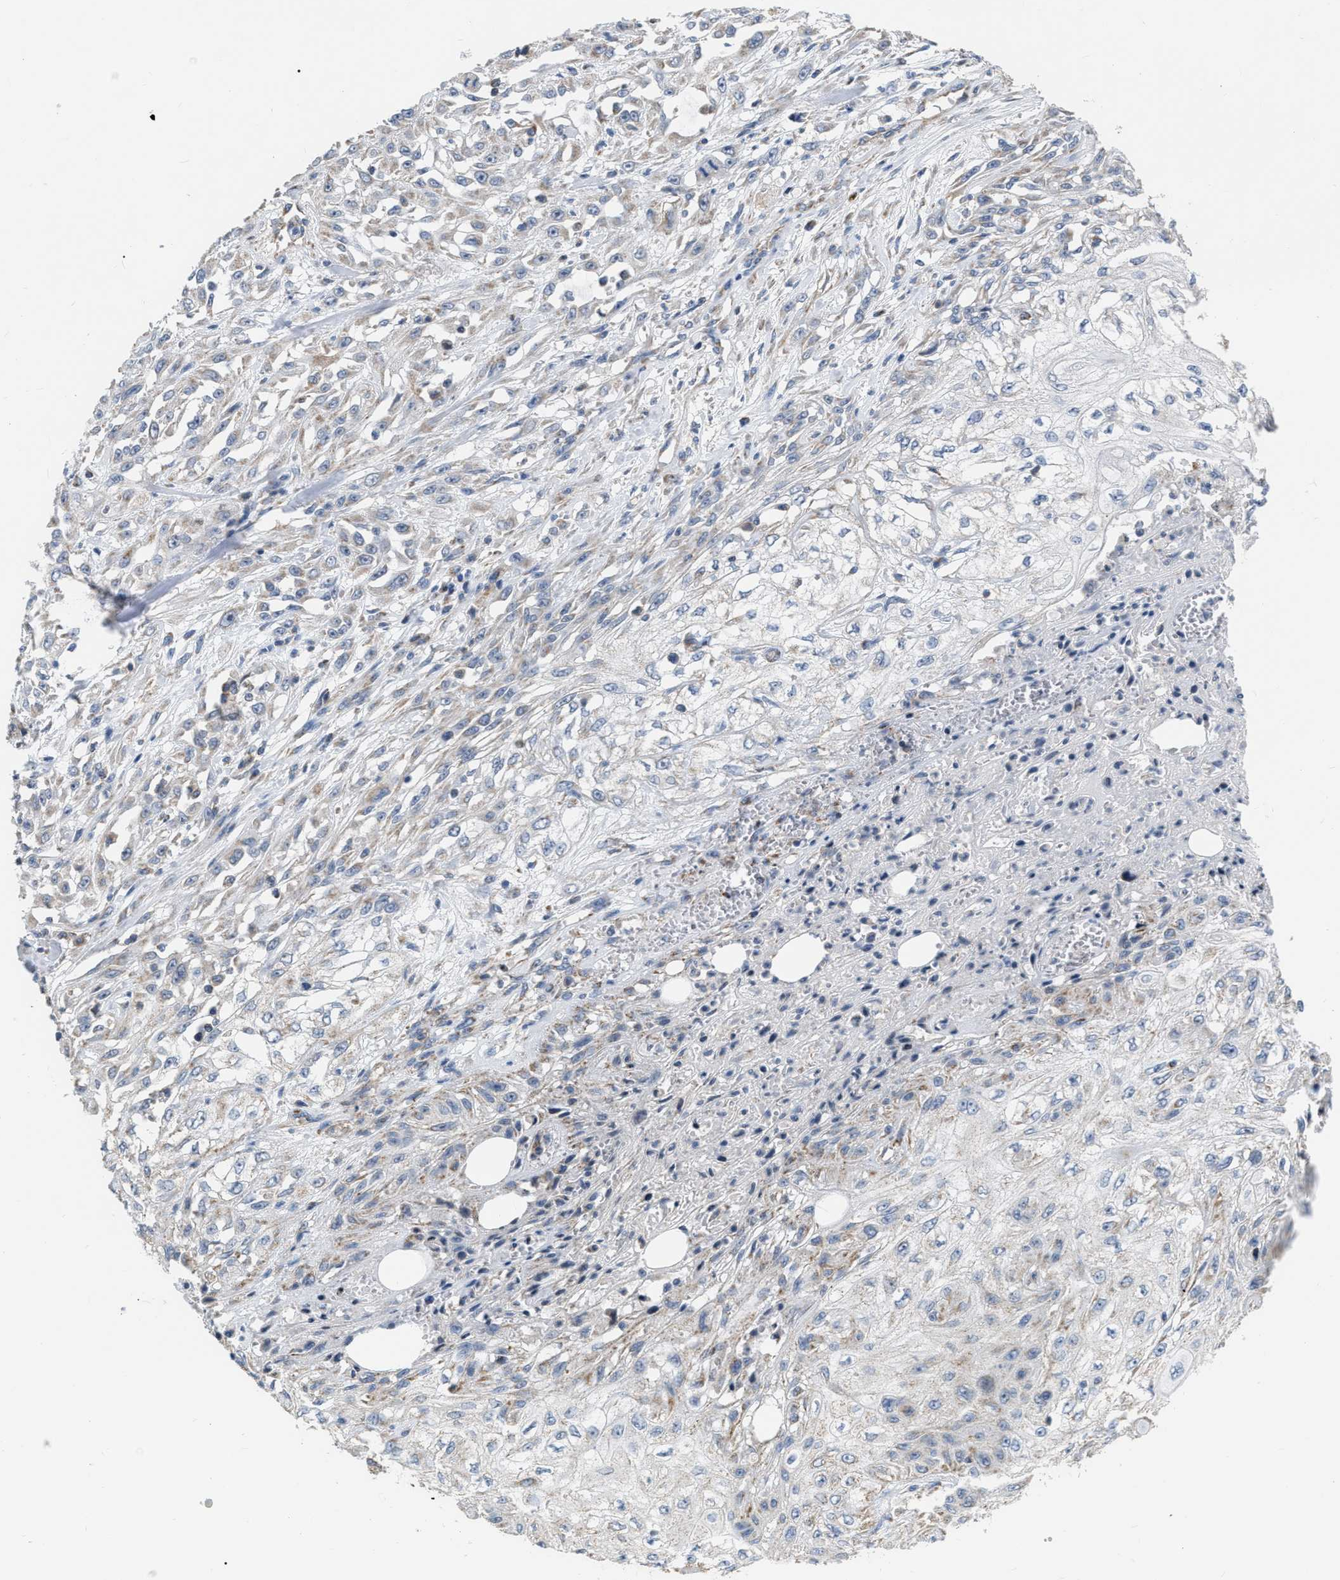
{"staining": {"intensity": "negative", "quantity": "none", "location": "none"}, "tissue": "skin cancer", "cell_type": "Tumor cells", "image_type": "cancer", "snomed": [{"axis": "morphology", "description": "Squamous cell carcinoma, NOS"}, {"axis": "morphology", "description": "Squamous cell carcinoma, metastatic, NOS"}, {"axis": "topography", "description": "Skin"}, {"axis": "topography", "description": "Lymph node"}], "caption": "Skin cancer (metastatic squamous cell carcinoma) stained for a protein using immunohistochemistry displays no staining tumor cells.", "gene": "DDX56", "patient": {"sex": "male", "age": 75}}